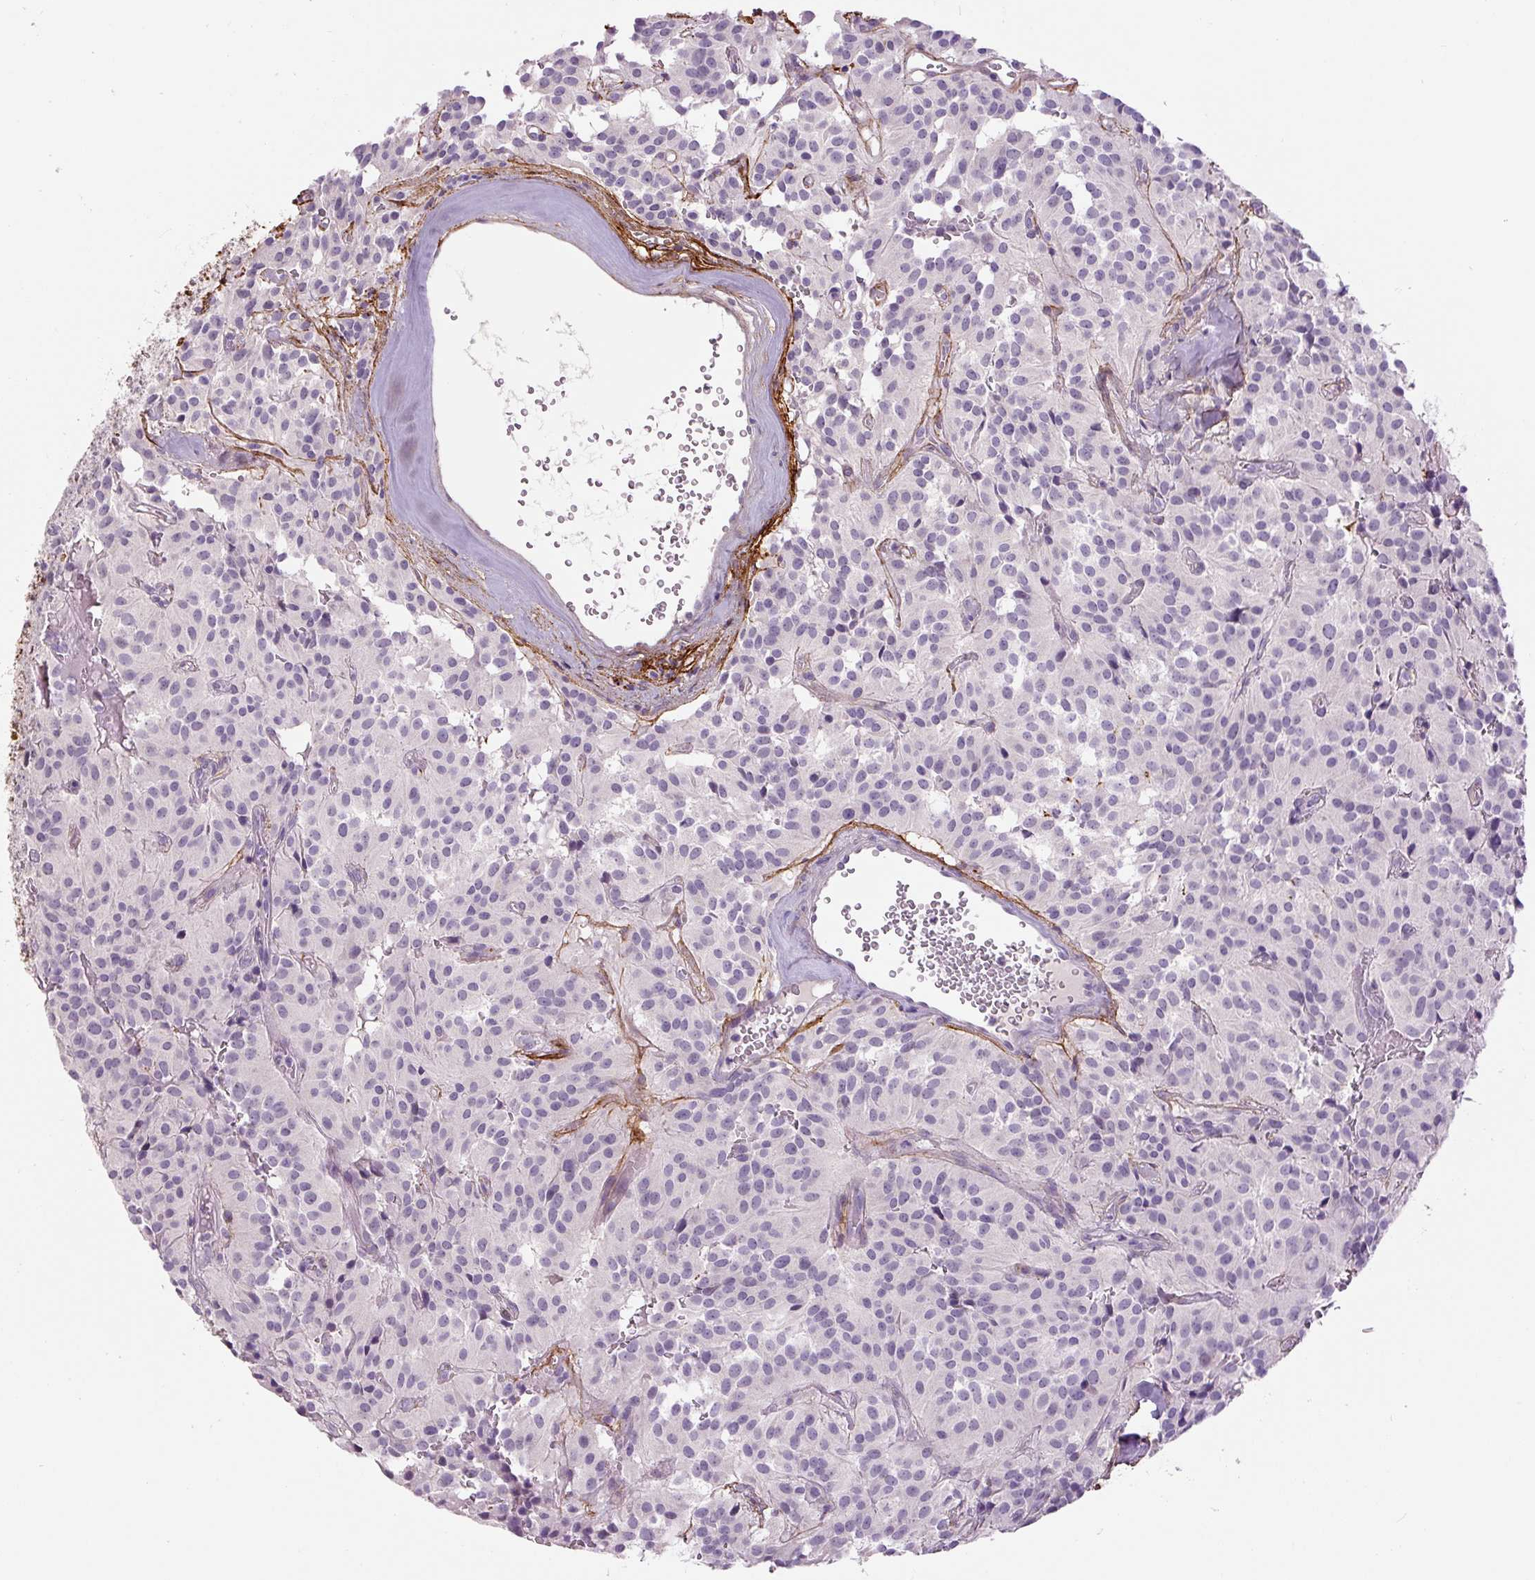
{"staining": {"intensity": "negative", "quantity": "none", "location": "none"}, "tissue": "glioma", "cell_type": "Tumor cells", "image_type": "cancer", "snomed": [{"axis": "morphology", "description": "Glioma, malignant, Low grade"}, {"axis": "topography", "description": "Brain"}], "caption": "The histopathology image demonstrates no significant positivity in tumor cells of glioma.", "gene": "FBN1", "patient": {"sex": "male", "age": 42}}